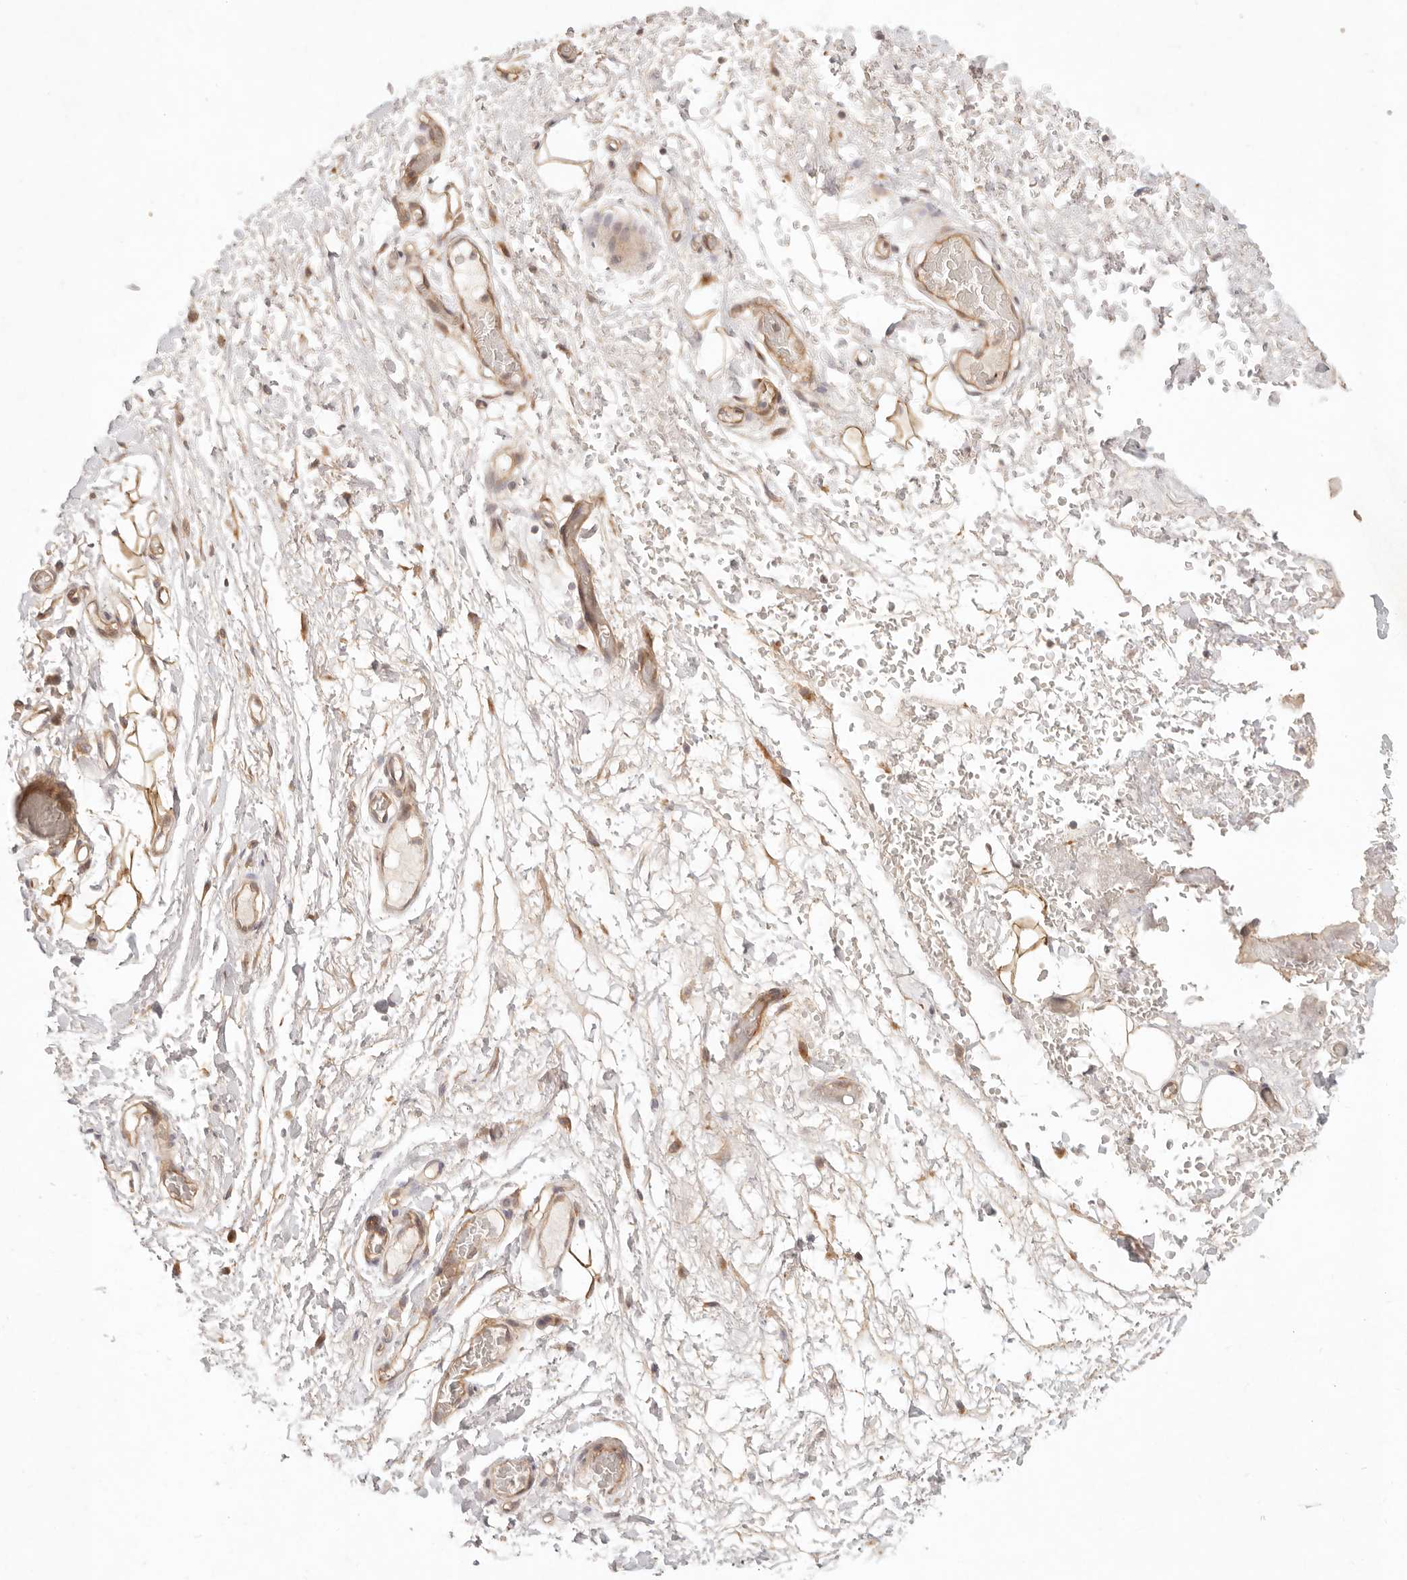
{"staining": {"intensity": "negative", "quantity": "none", "location": "none"}, "tissue": "adipose tissue", "cell_type": "Adipocytes", "image_type": "normal", "snomed": [{"axis": "morphology", "description": "Normal tissue, NOS"}, {"axis": "morphology", "description": "Adenocarcinoma, NOS"}, {"axis": "topography", "description": "Esophagus"}], "caption": "Adipose tissue stained for a protein using IHC reveals no staining adipocytes.", "gene": "PPP1R3B", "patient": {"sex": "male", "age": 62}}